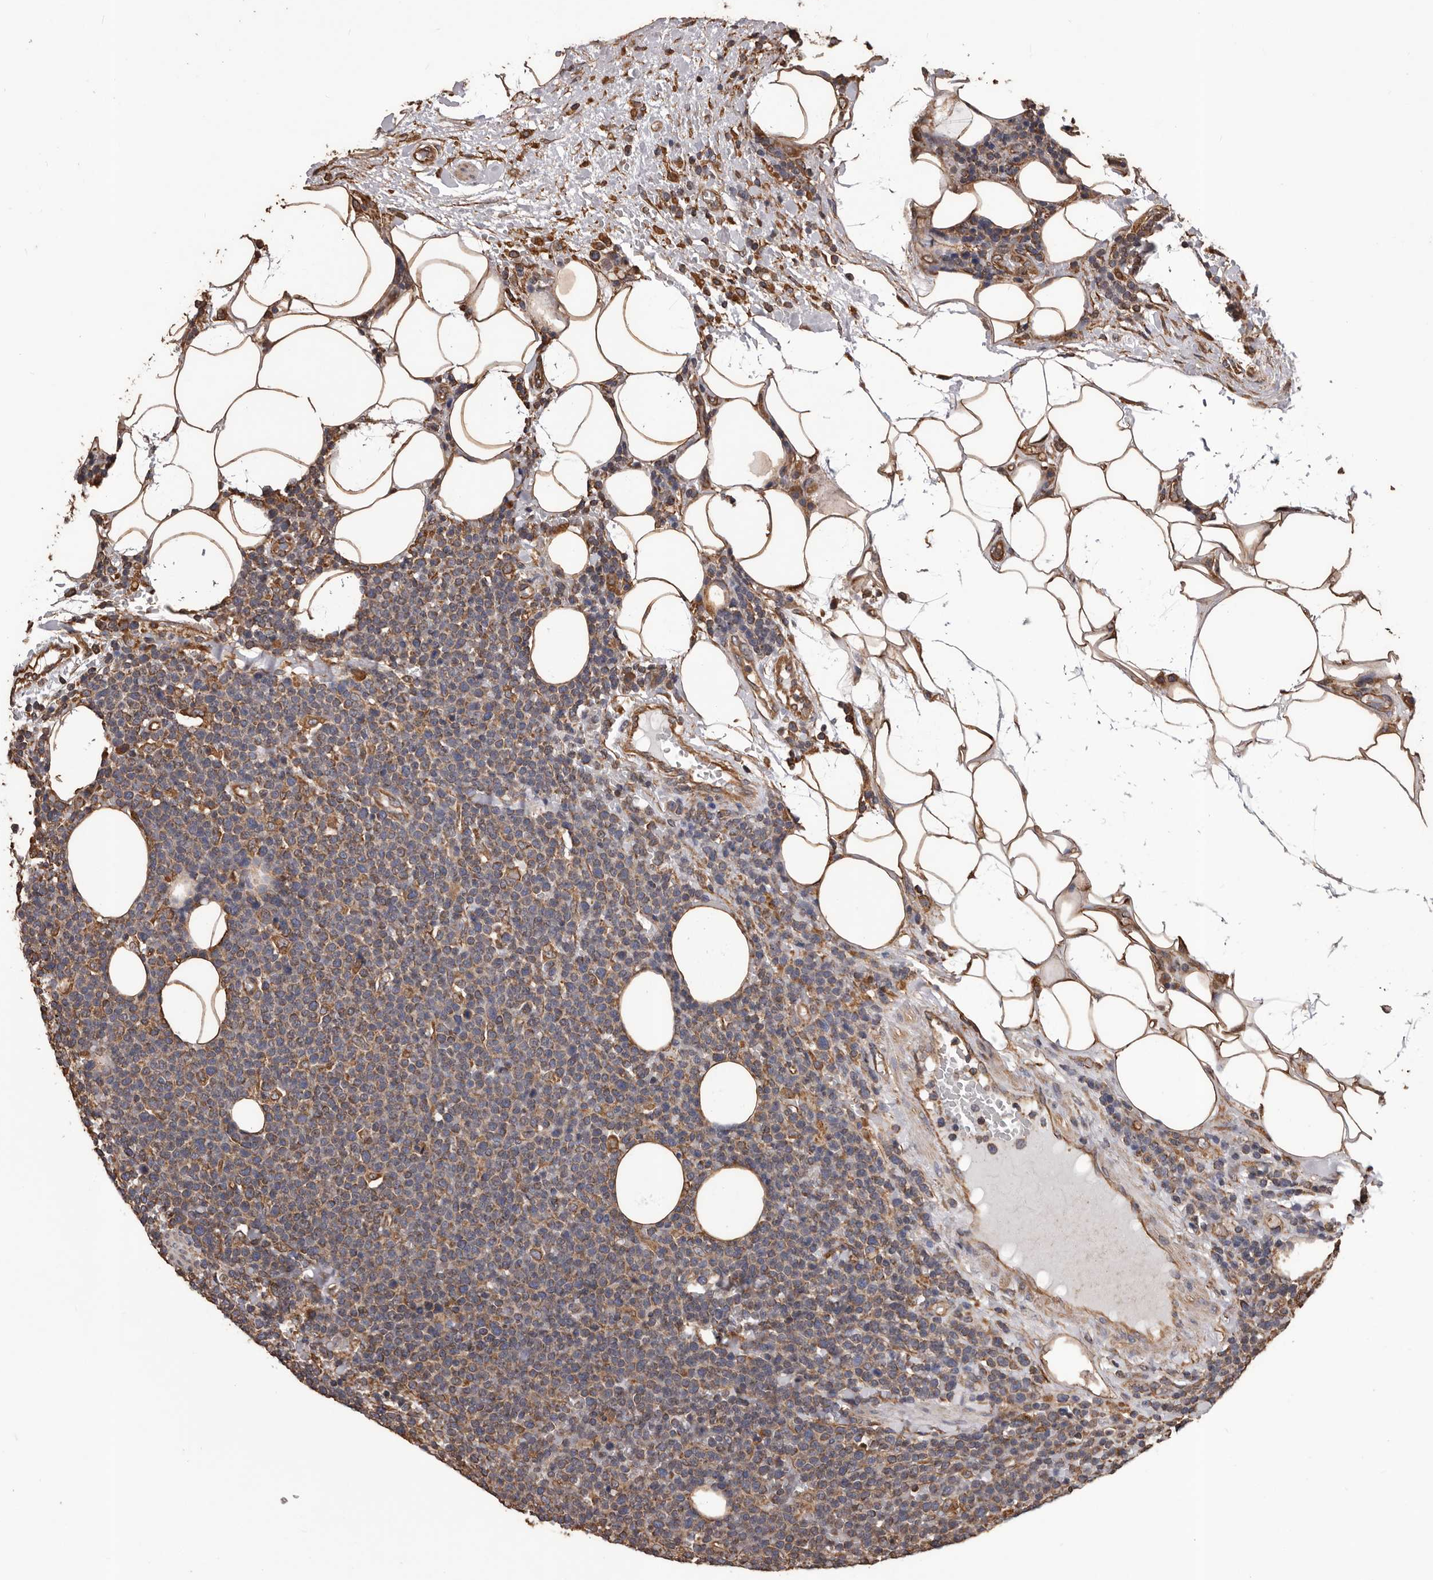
{"staining": {"intensity": "weak", "quantity": "25%-75%", "location": "cytoplasmic/membranous"}, "tissue": "lymphoma", "cell_type": "Tumor cells", "image_type": "cancer", "snomed": [{"axis": "morphology", "description": "Malignant lymphoma, non-Hodgkin's type, High grade"}, {"axis": "topography", "description": "Lymph node"}], "caption": "Human malignant lymphoma, non-Hodgkin's type (high-grade) stained with a brown dye reveals weak cytoplasmic/membranous positive staining in about 25%-75% of tumor cells.", "gene": "CEP104", "patient": {"sex": "male", "age": 61}}